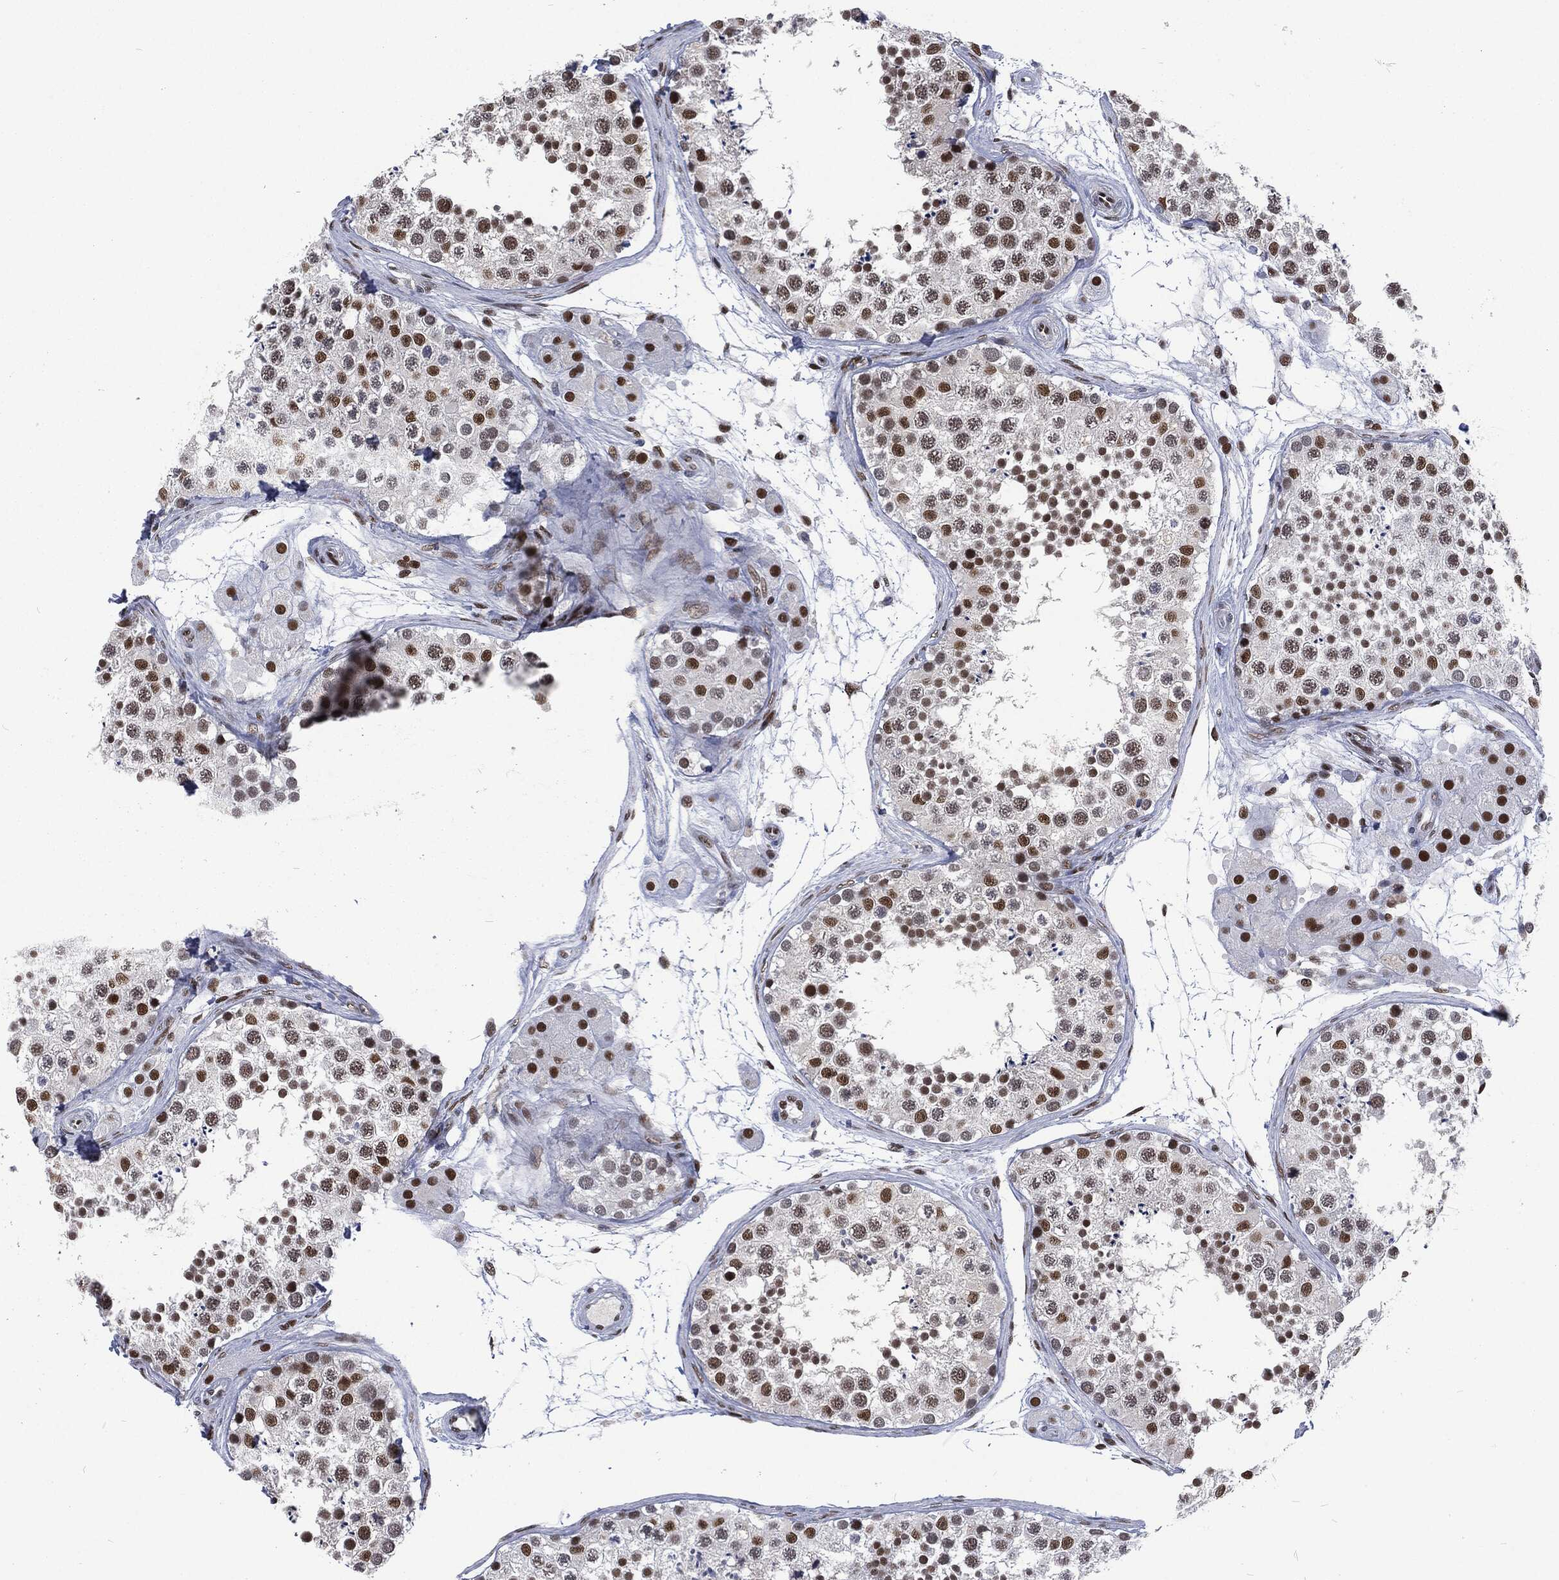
{"staining": {"intensity": "strong", "quantity": "25%-75%", "location": "nuclear"}, "tissue": "testis", "cell_type": "Cells in seminiferous ducts", "image_type": "normal", "snomed": [{"axis": "morphology", "description": "Normal tissue, NOS"}, {"axis": "topography", "description": "Testis"}], "caption": "High-magnification brightfield microscopy of benign testis stained with DAB (brown) and counterstained with hematoxylin (blue). cells in seminiferous ducts exhibit strong nuclear positivity is seen in approximately25%-75% of cells. The protein of interest is stained brown, and the nuclei are stained in blue (DAB (3,3'-diaminobenzidine) IHC with brightfield microscopy, high magnification).", "gene": "DCPS", "patient": {"sex": "male", "age": 41}}